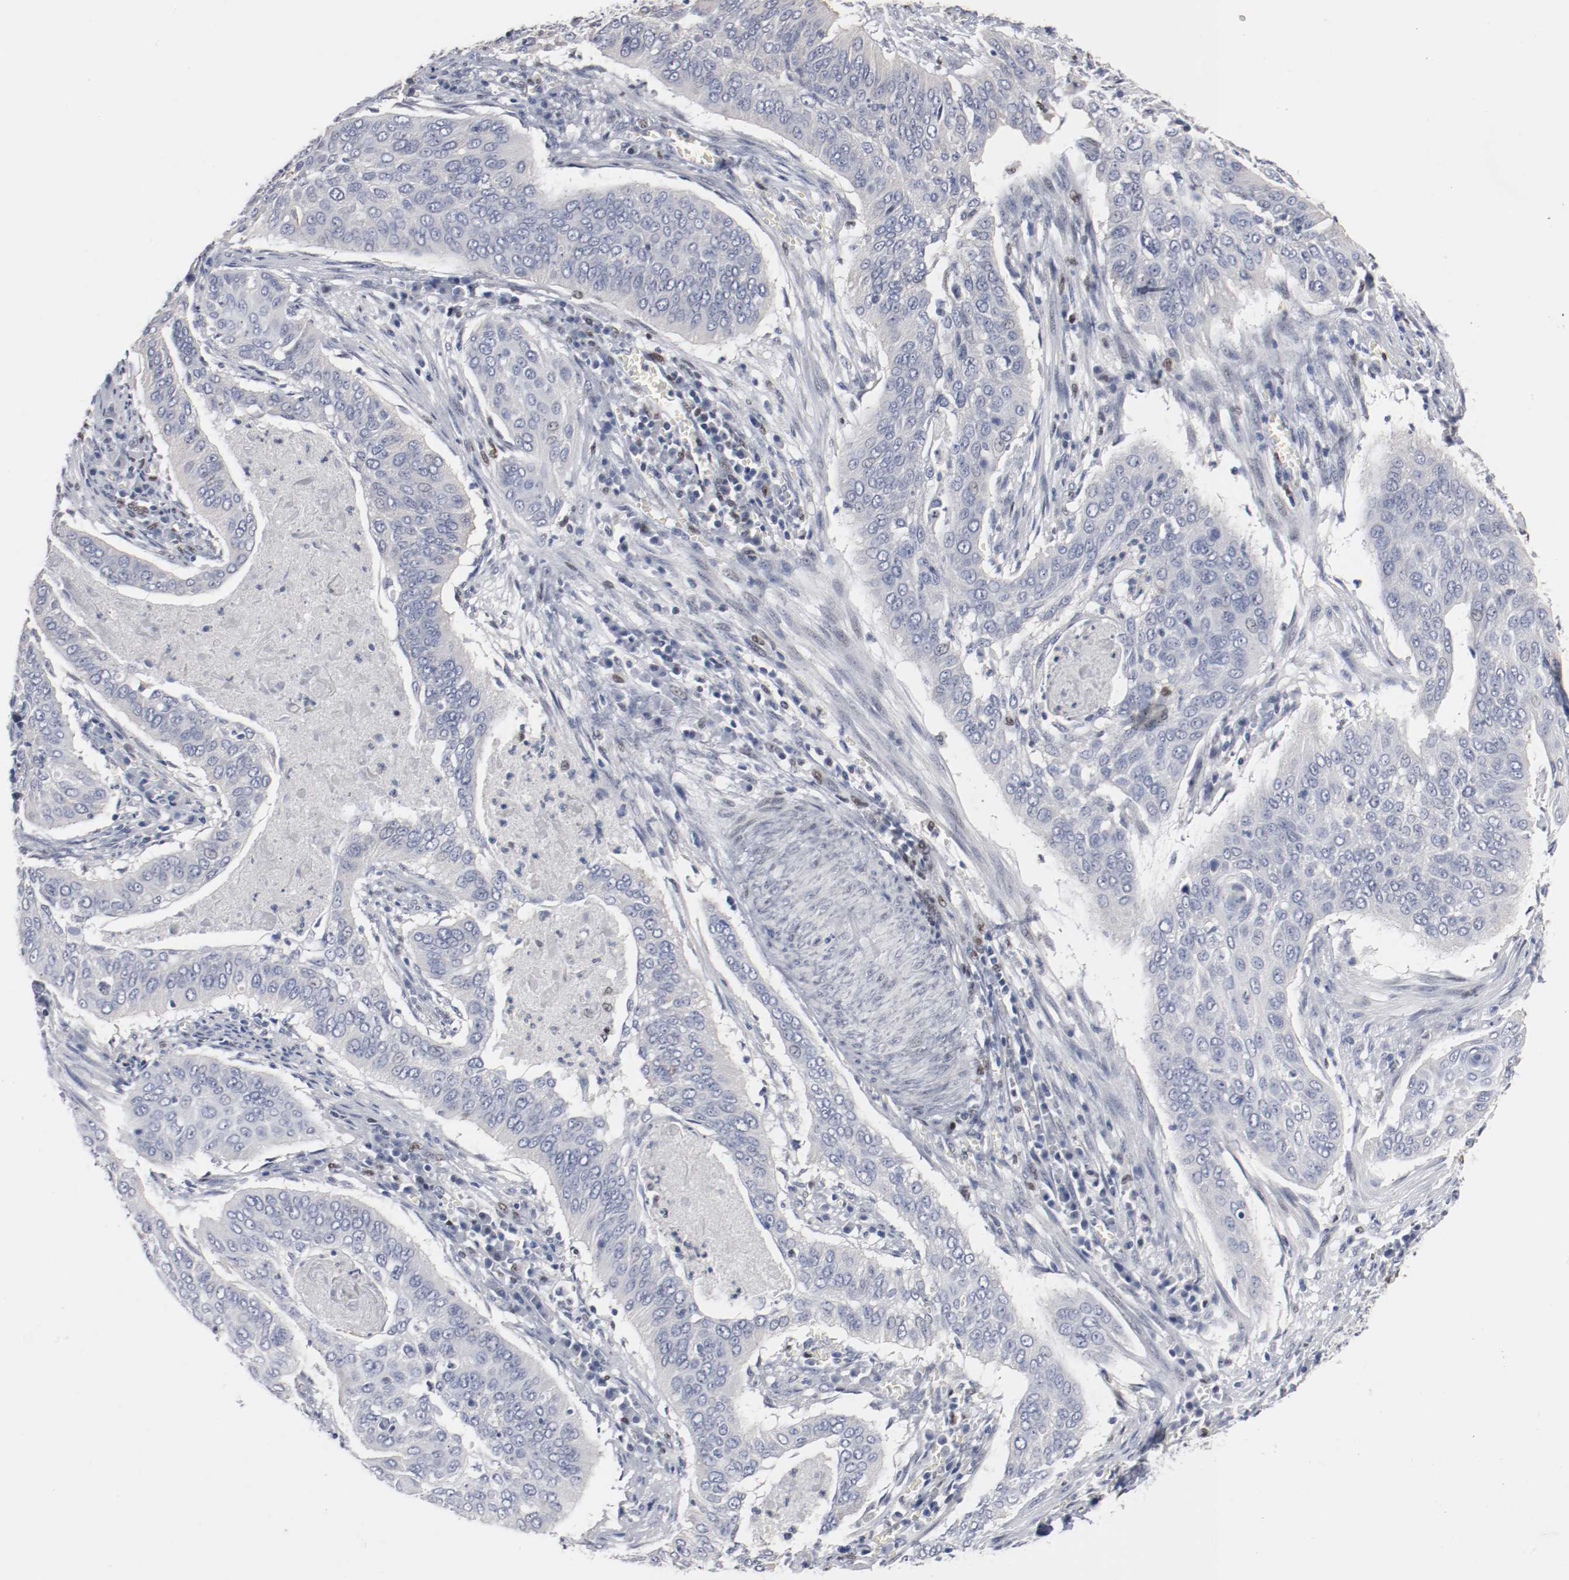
{"staining": {"intensity": "negative", "quantity": "none", "location": "none"}, "tissue": "cervical cancer", "cell_type": "Tumor cells", "image_type": "cancer", "snomed": [{"axis": "morphology", "description": "Squamous cell carcinoma, NOS"}, {"axis": "topography", "description": "Cervix"}], "caption": "The immunohistochemistry (IHC) image has no significant staining in tumor cells of squamous cell carcinoma (cervical) tissue.", "gene": "ZEB2", "patient": {"sex": "female", "age": 39}}